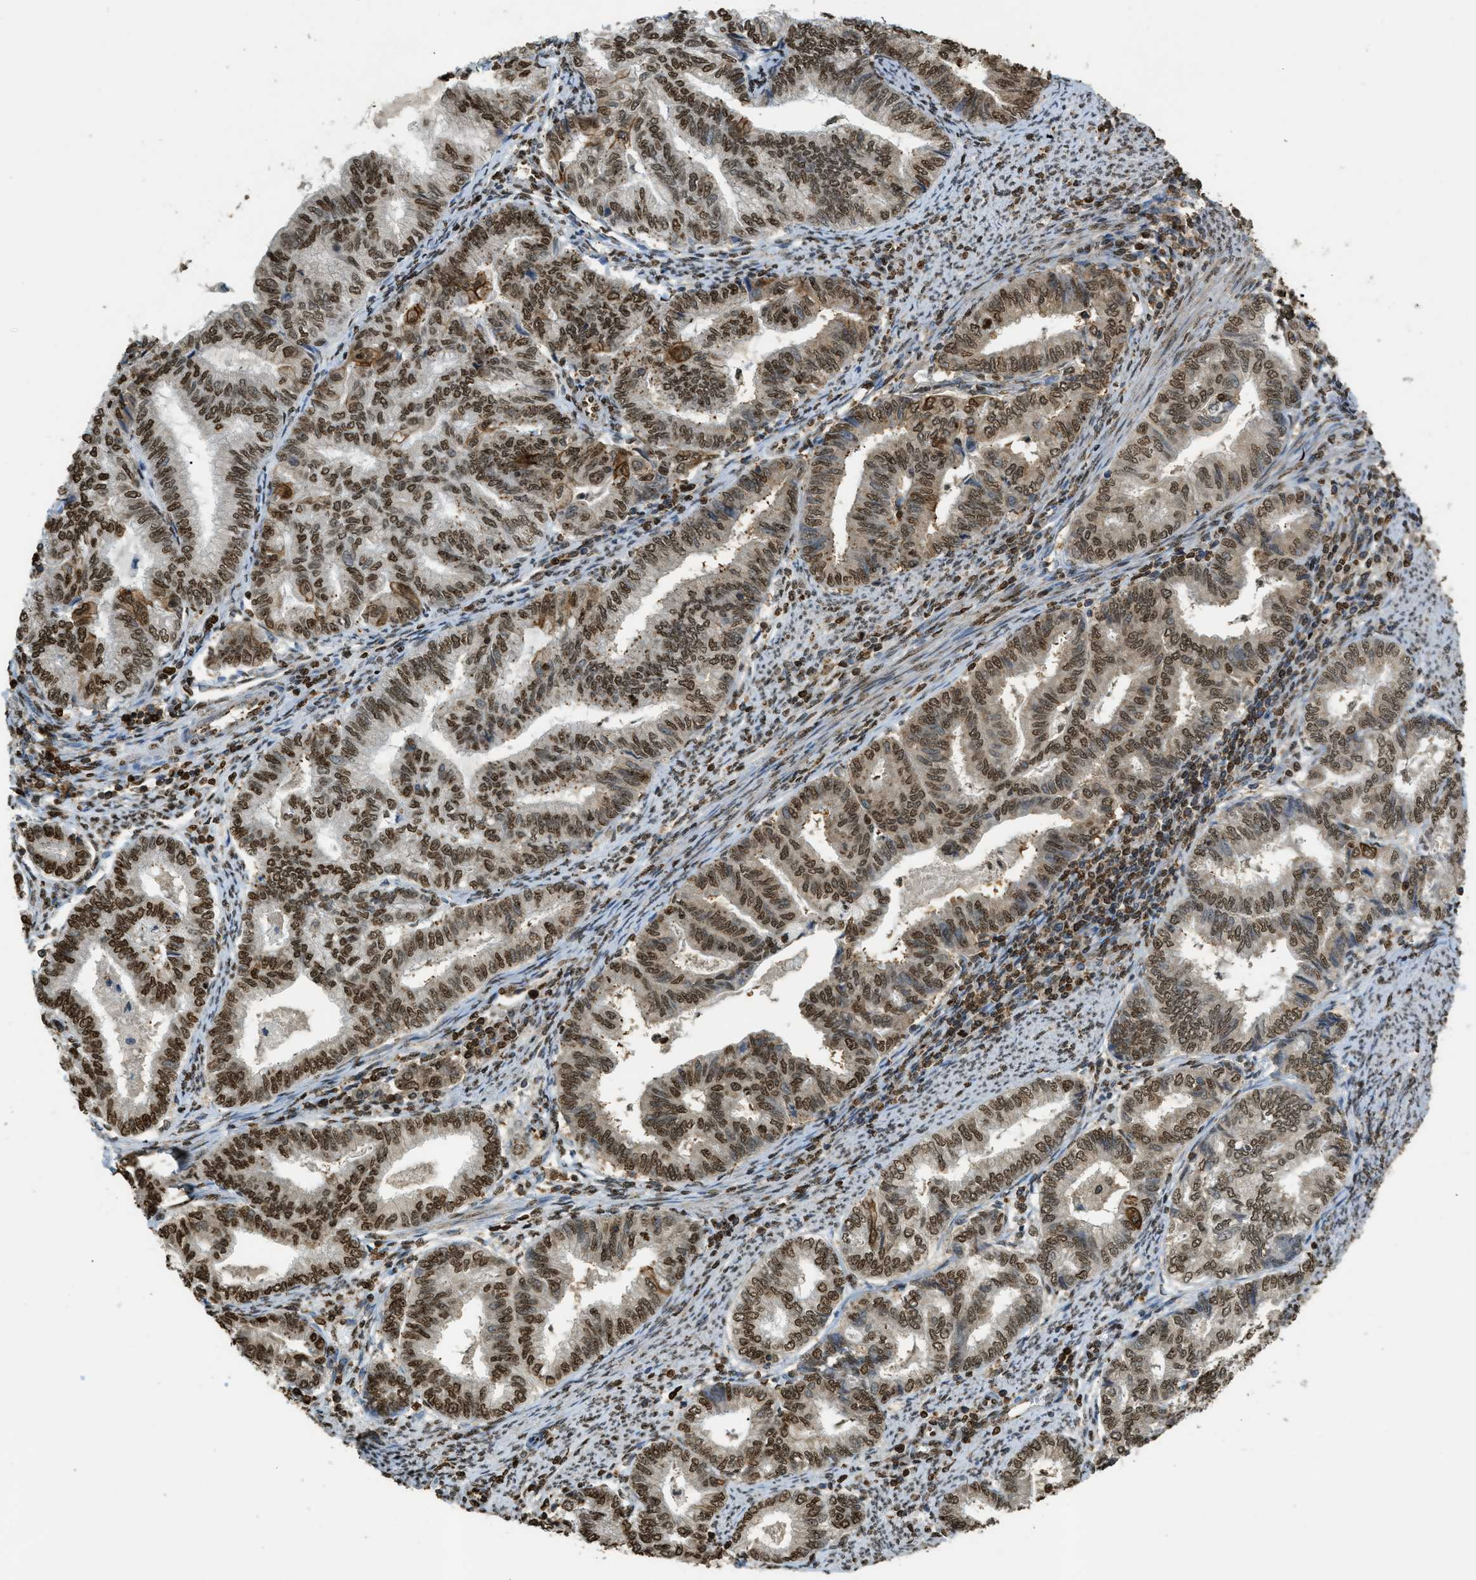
{"staining": {"intensity": "strong", "quantity": ">75%", "location": "nuclear"}, "tissue": "endometrial cancer", "cell_type": "Tumor cells", "image_type": "cancer", "snomed": [{"axis": "morphology", "description": "Adenocarcinoma, NOS"}, {"axis": "topography", "description": "Endometrium"}], "caption": "A brown stain shows strong nuclear positivity of a protein in adenocarcinoma (endometrial) tumor cells. The staining was performed using DAB, with brown indicating positive protein expression. Nuclei are stained blue with hematoxylin.", "gene": "NR5A2", "patient": {"sex": "female", "age": 79}}